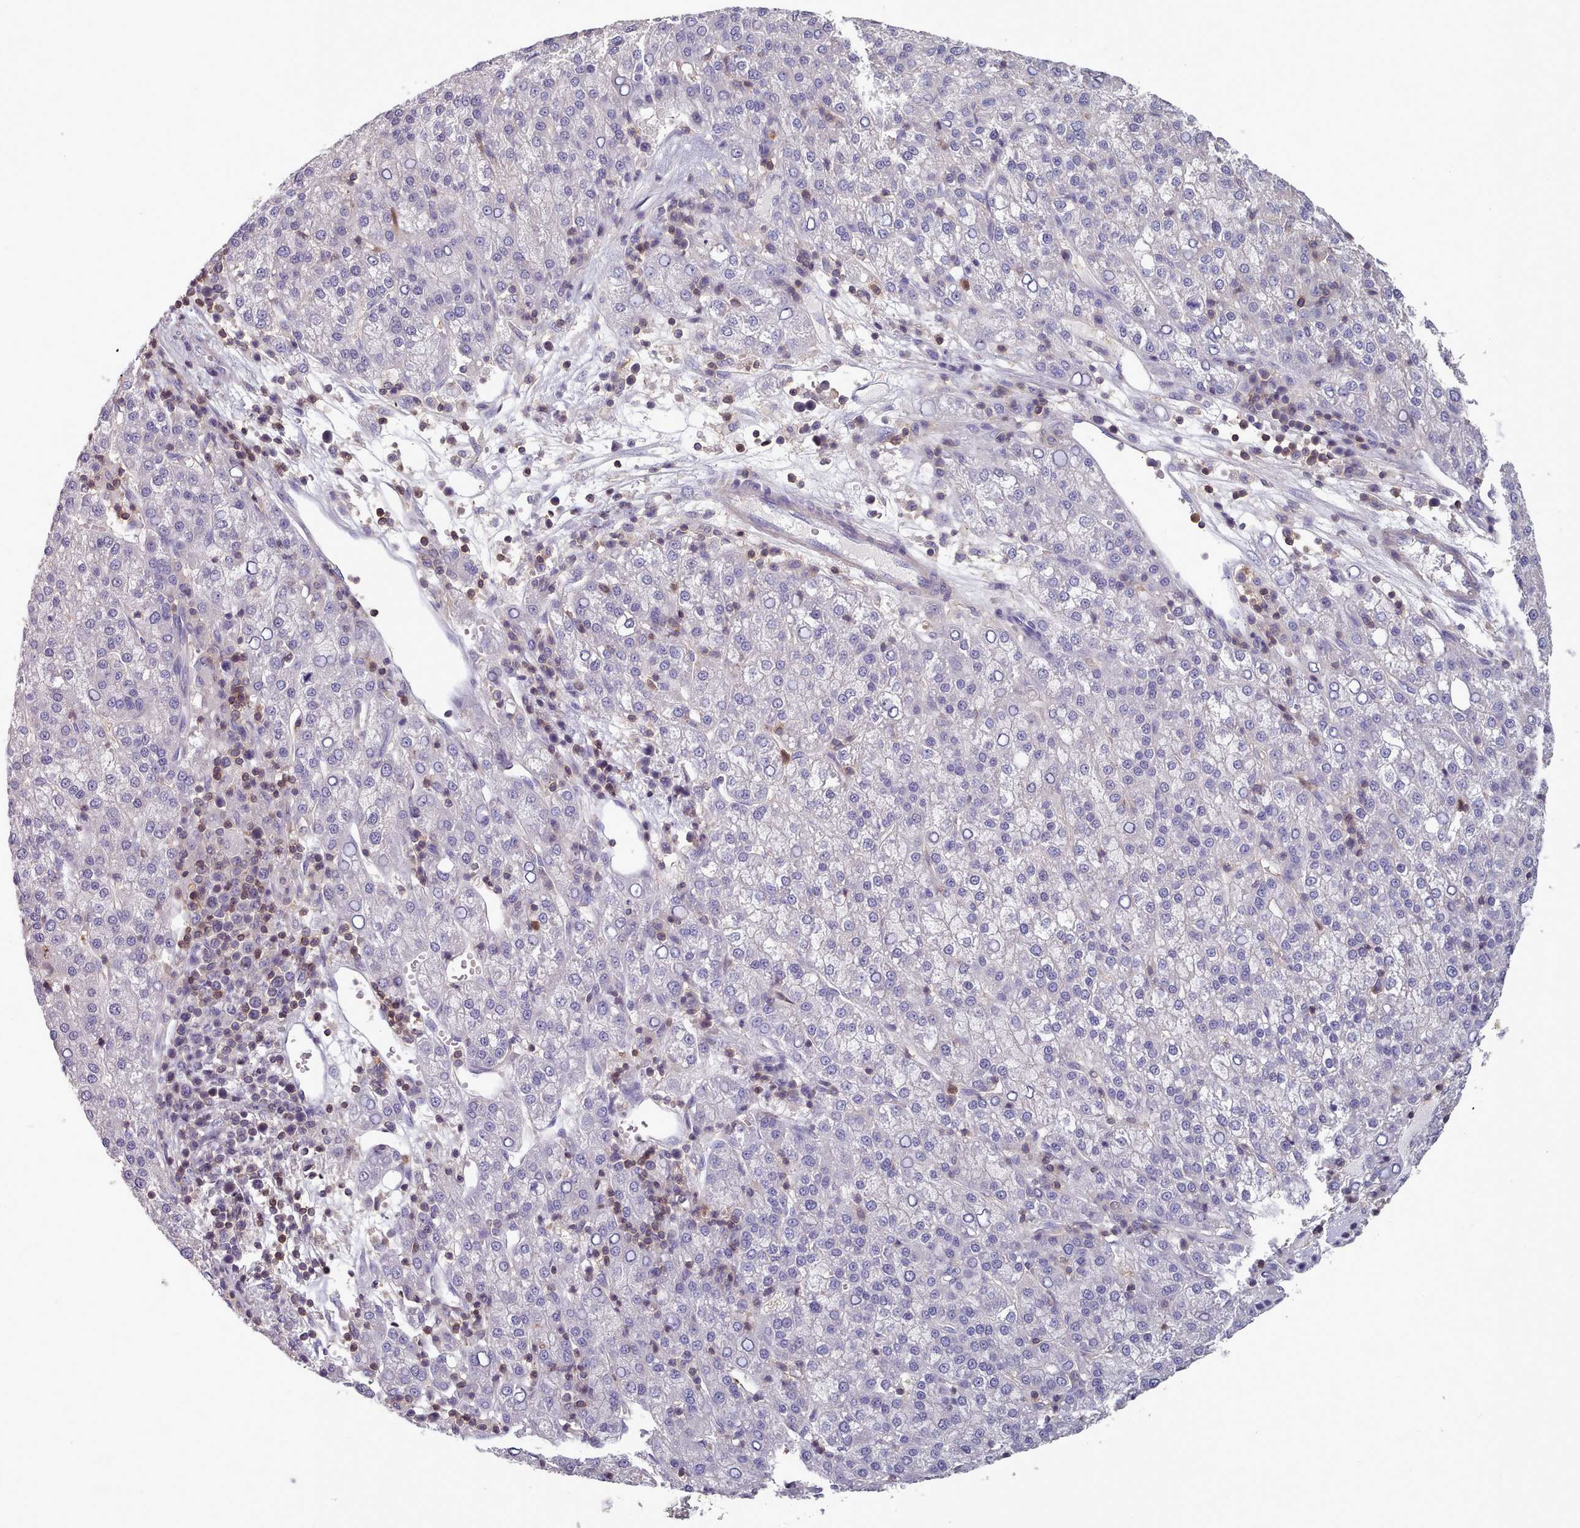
{"staining": {"intensity": "negative", "quantity": "none", "location": "none"}, "tissue": "liver cancer", "cell_type": "Tumor cells", "image_type": "cancer", "snomed": [{"axis": "morphology", "description": "Carcinoma, Hepatocellular, NOS"}, {"axis": "topography", "description": "Liver"}], "caption": "Tumor cells show no significant protein staining in liver hepatocellular carcinoma. (DAB IHC, high magnification).", "gene": "RAC2", "patient": {"sex": "female", "age": 58}}